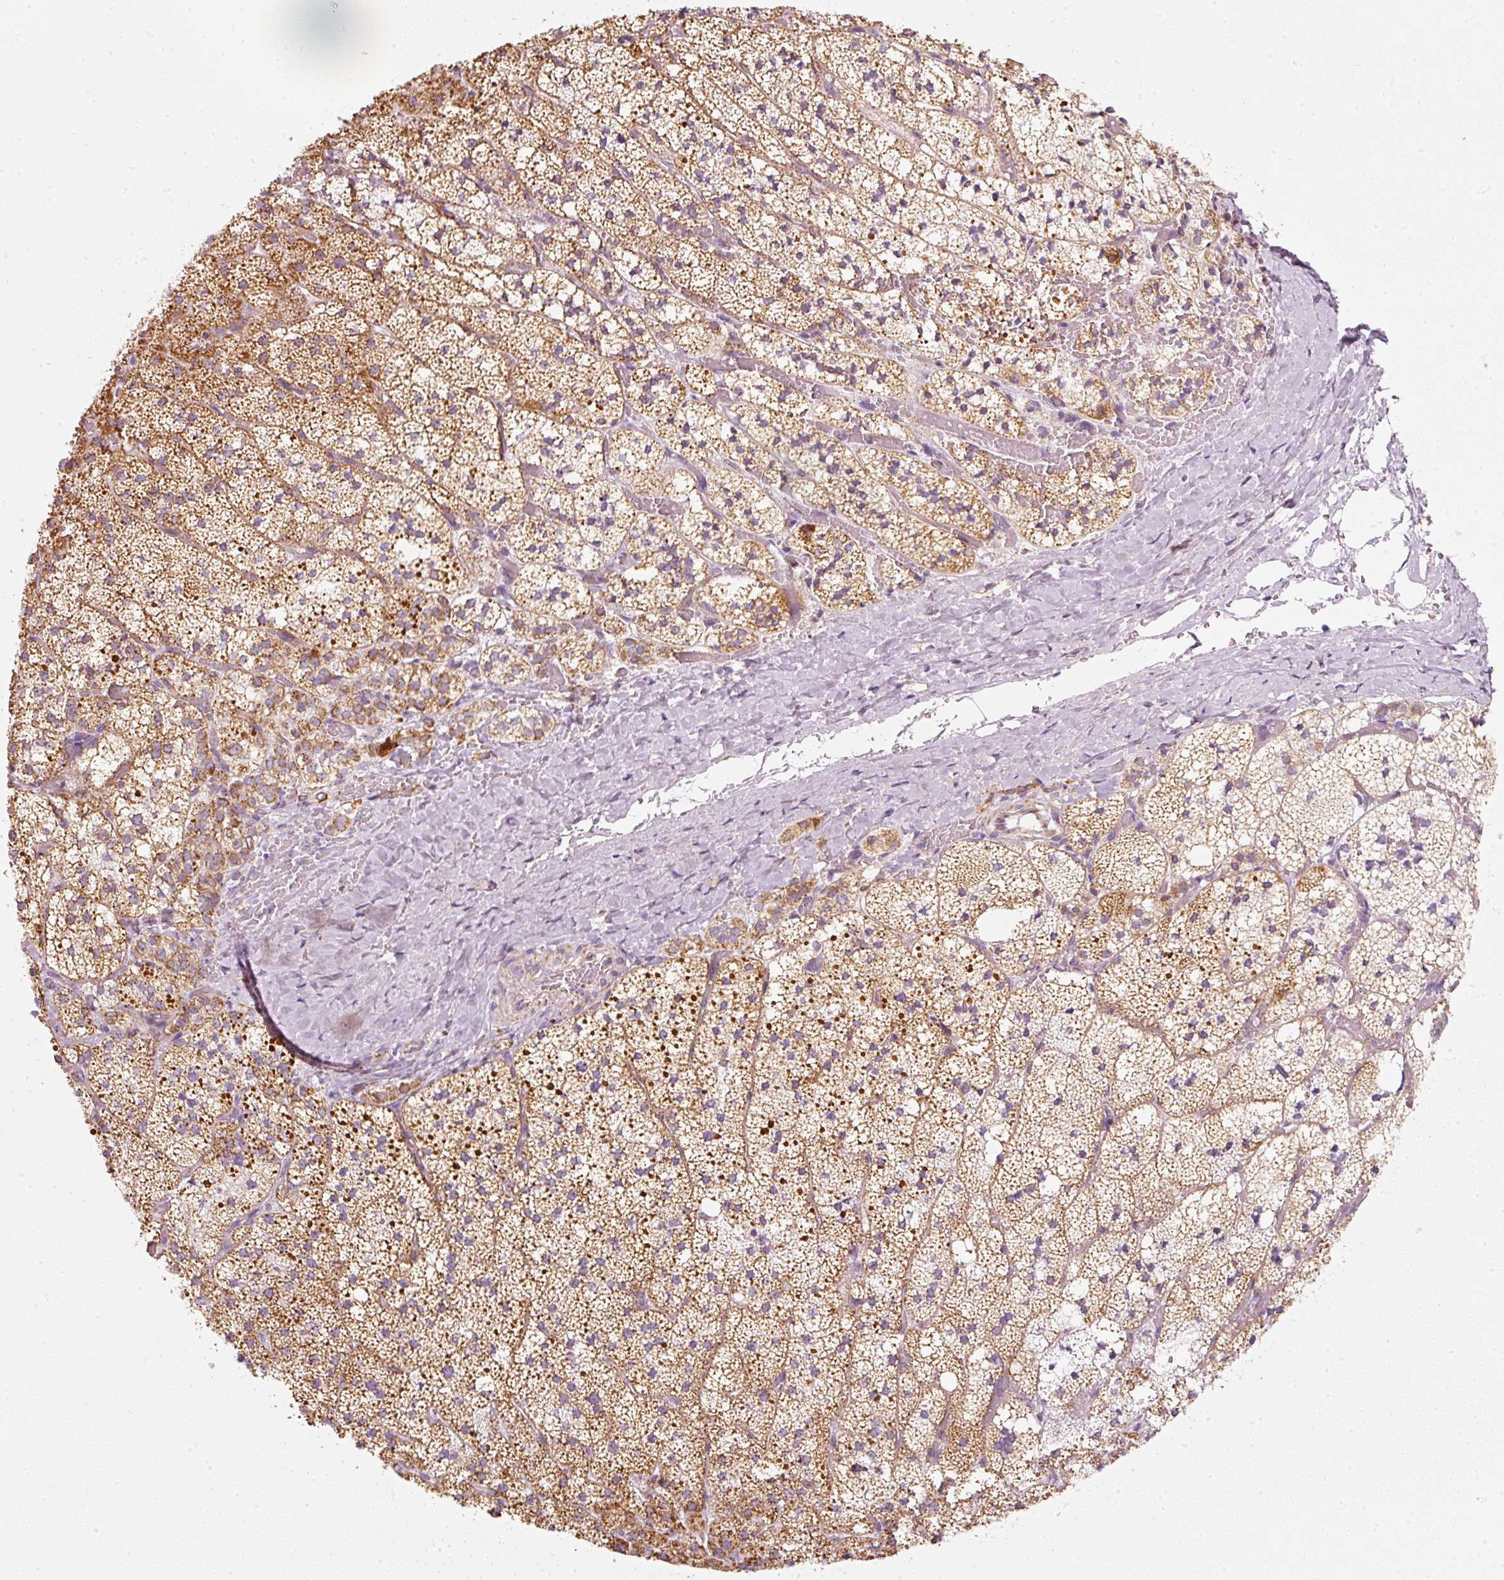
{"staining": {"intensity": "moderate", "quantity": ">75%", "location": "cytoplasmic/membranous,nuclear"}, "tissue": "adrenal gland", "cell_type": "Glandular cells", "image_type": "normal", "snomed": [{"axis": "morphology", "description": "Normal tissue, NOS"}, {"axis": "topography", "description": "Adrenal gland"}], "caption": "Immunohistochemical staining of benign adrenal gland exhibits moderate cytoplasmic/membranous,nuclear protein expression in approximately >75% of glandular cells. The staining was performed using DAB to visualize the protein expression in brown, while the nuclei were stained in blue with hematoxylin (Magnification: 20x).", "gene": "DUT", "patient": {"sex": "male", "age": 53}}